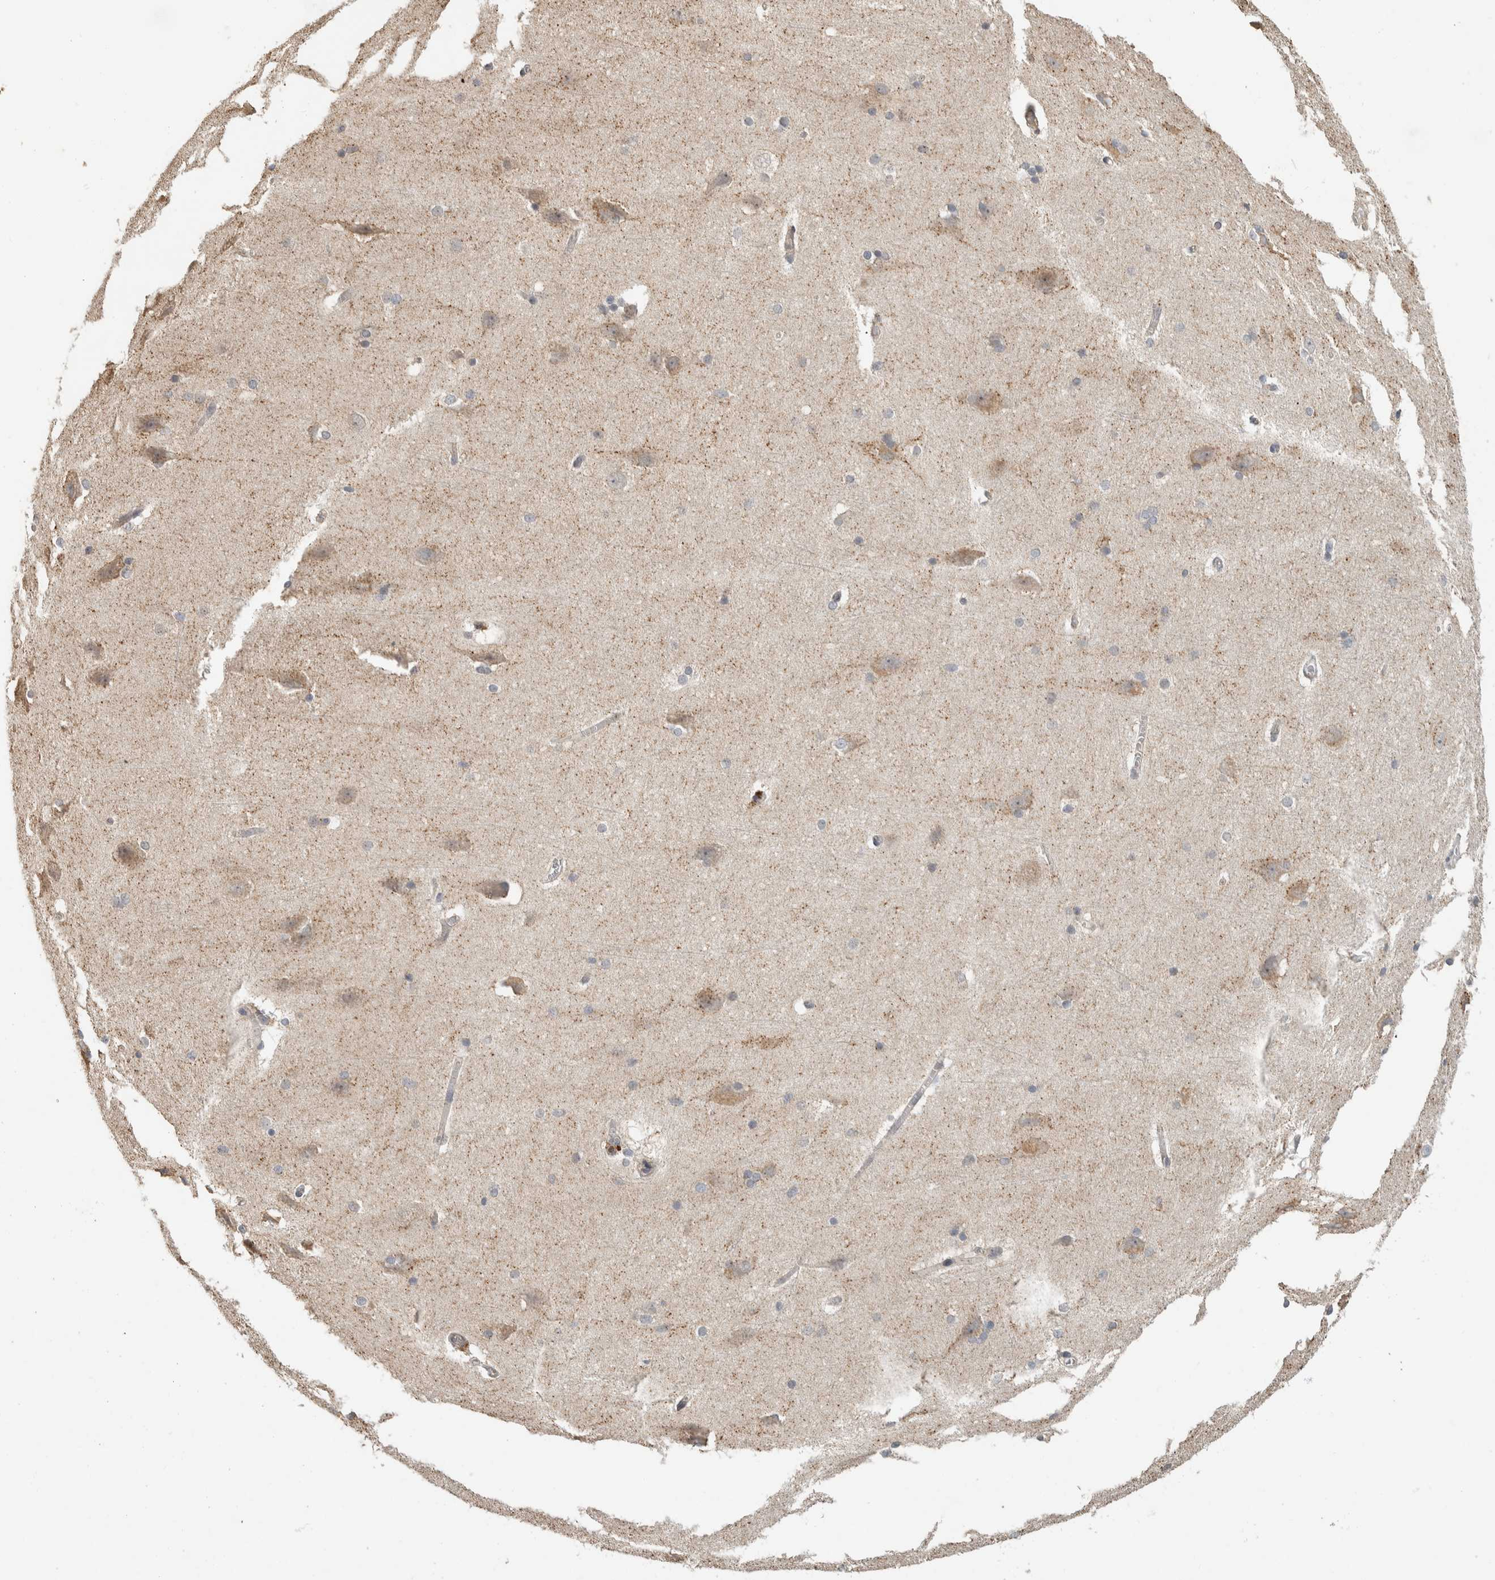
{"staining": {"intensity": "negative", "quantity": "none", "location": "none"}, "tissue": "cerebral cortex", "cell_type": "Endothelial cells", "image_type": "normal", "snomed": [{"axis": "morphology", "description": "Normal tissue, NOS"}, {"axis": "topography", "description": "Cerebral cortex"}, {"axis": "topography", "description": "Hippocampus"}], "caption": "A micrograph of human cerebral cortex is negative for staining in endothelial cells. The staining is performed using DAB (3,3'-diaminobenzidine) brown chromogen with nuclei counter-stained in using hematoxylin.", "gene": "EIF3H", "patient": {"sex": "female", "age": 19}}